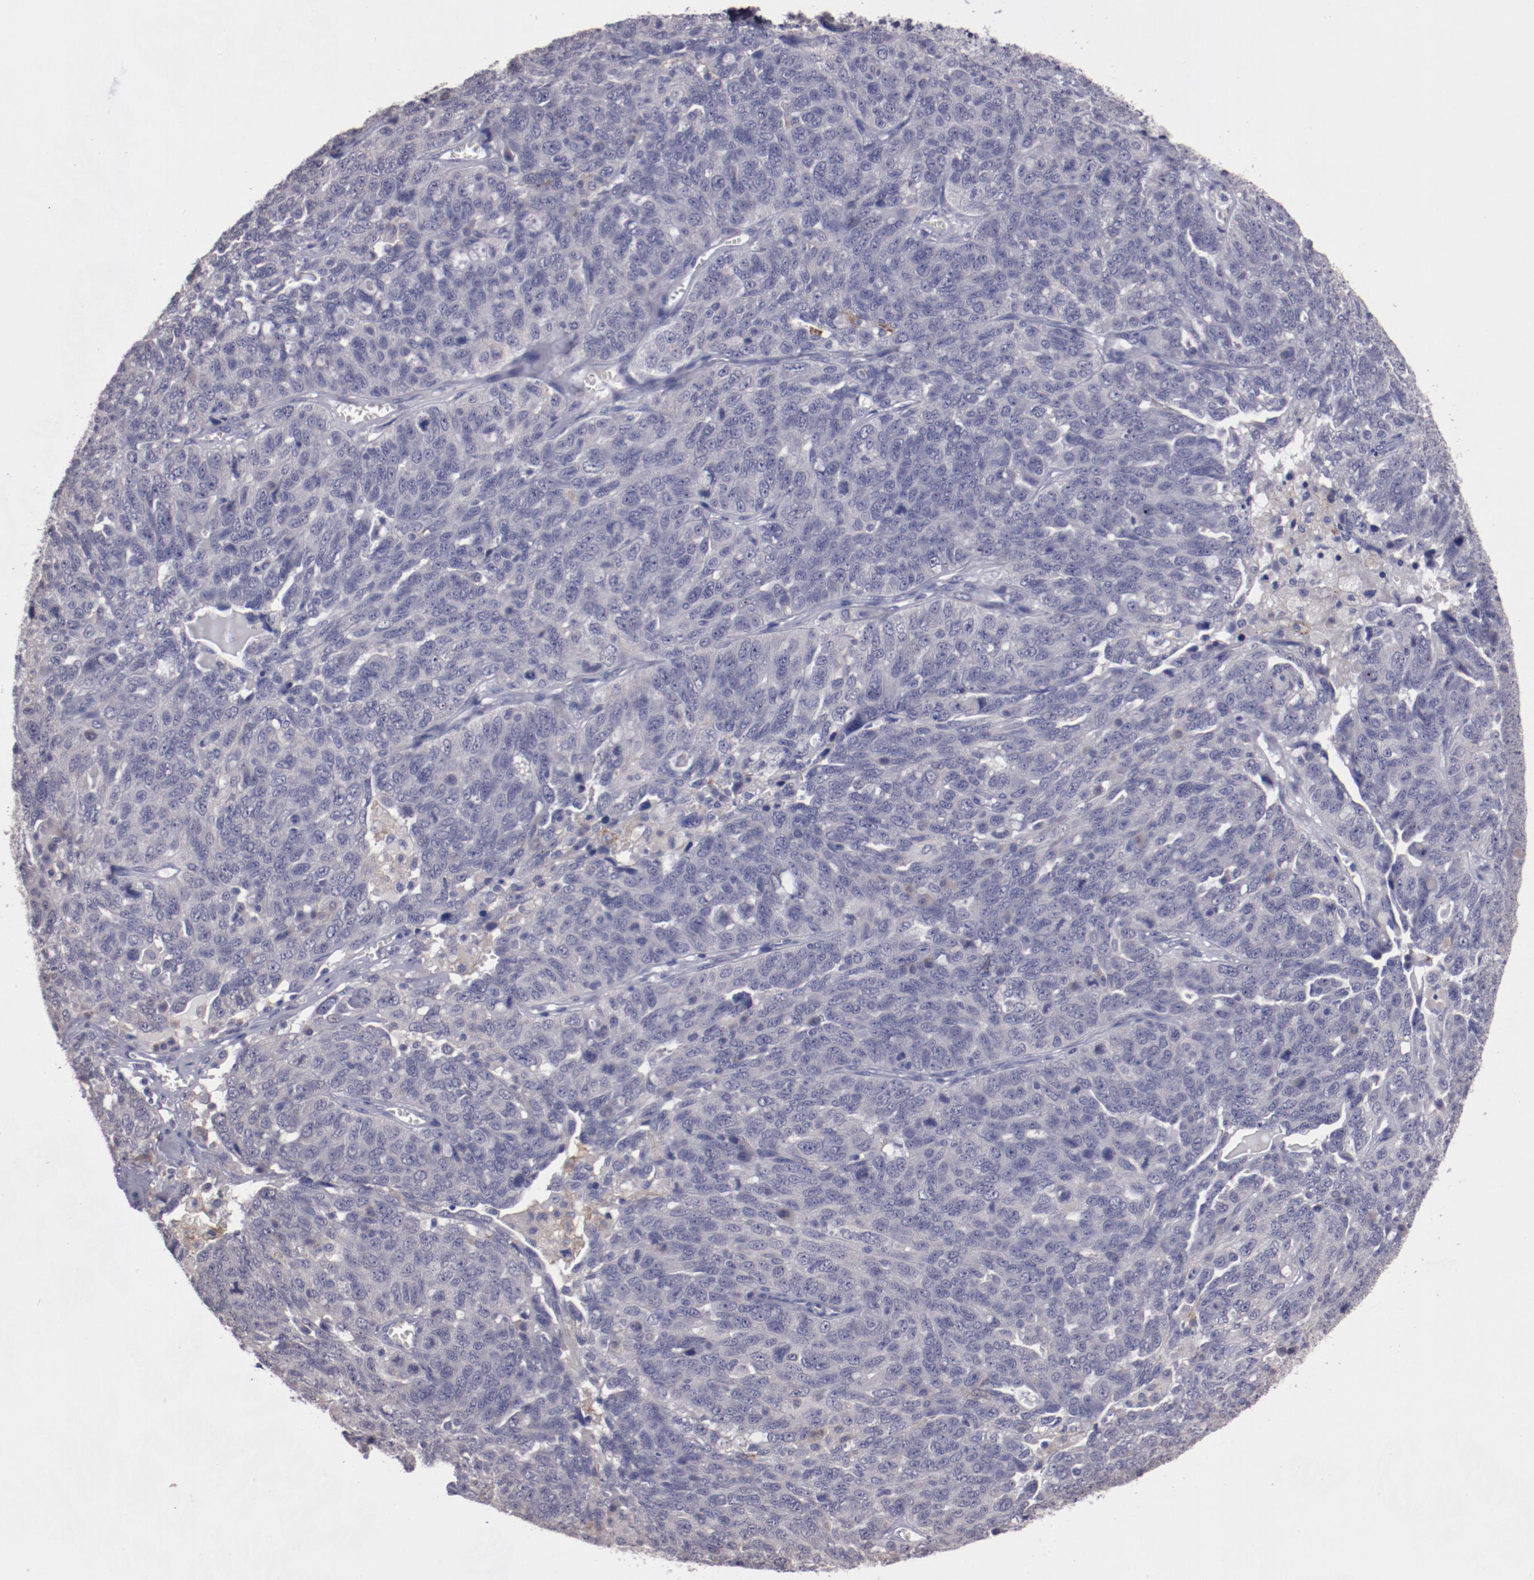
{"staining": {"intensity": "negative", "quantity": "none", "location": "none"}, "tissue": "ovarian cancer", "cell_type": "Tumor cells", "image_type": "cancer", "snomed": [{"axis": "morphology", "description": "Cystadenocarcinoma, serous, NOS"}, {"axis": "topography", "description": "Ovary"}], "caption": "Ovarian cancer (serous cystadenocarcinoma) was stained to show a protein in brown. There is no significant staining in tumor cells. Nuclei are stained in blue.", "gene": "NRXN3", "patient": {"sex": "female", "age": 71}}